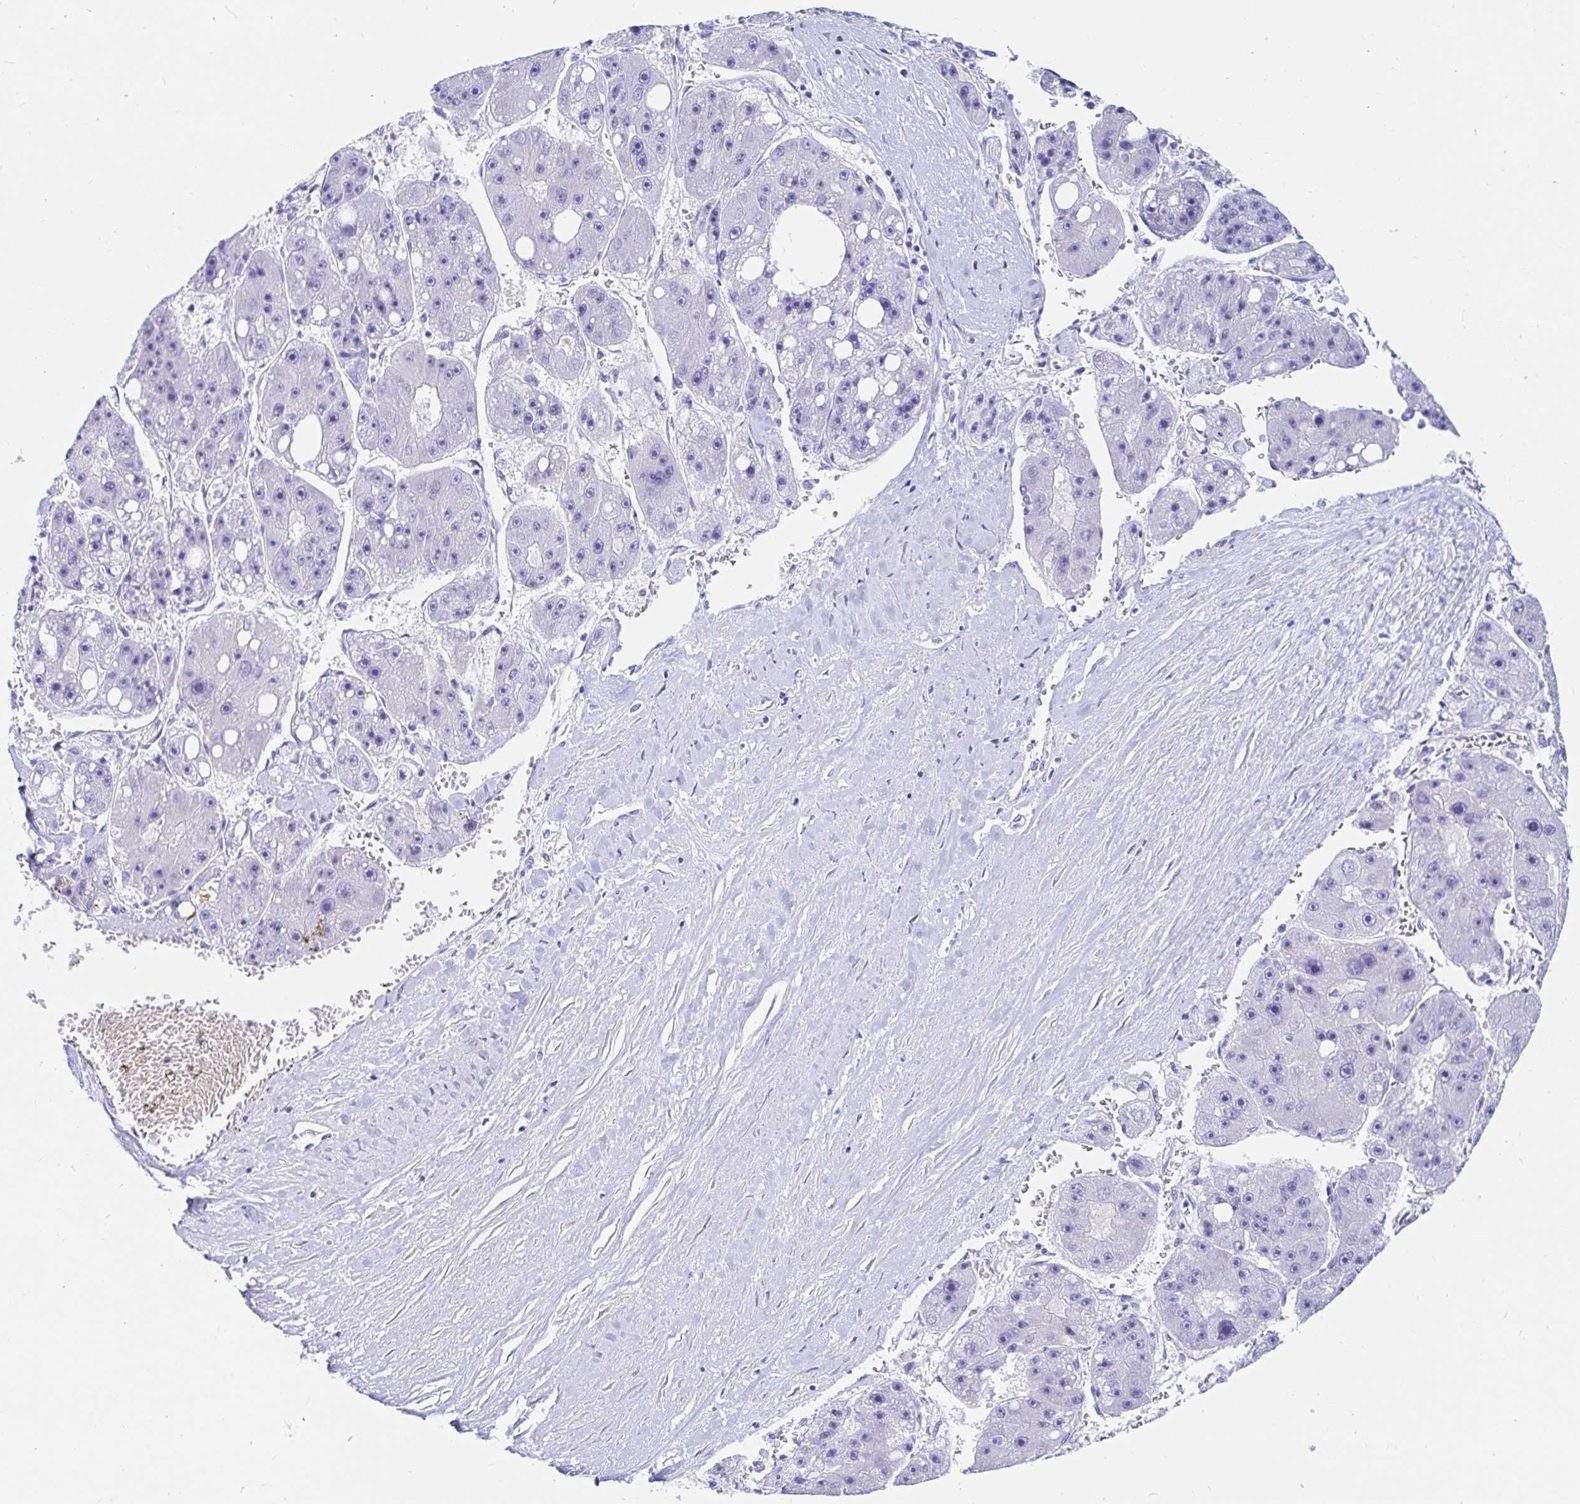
{"staining": {"intensity": "negative", "quantity": "none", "location": "none"}, "tissue": "liver cancer", "cell_type": "Tumor cells", "image_type": "cancer", "snomed": [{"axis": "morphology", "description": "Carcinoma, Hepatocellular, NOS"}, {"axis": "topography", "description": "Liver"}], "caption": "Tumor cells show no significant positivity in liver hepatocellular carcinoma. (DAB (3,3'-diaminobenzidine) immunohistochemistry (IHC), high magnification).", "gene": "PPP1R1B", "patient": {"sex": "female", "age": 61}}